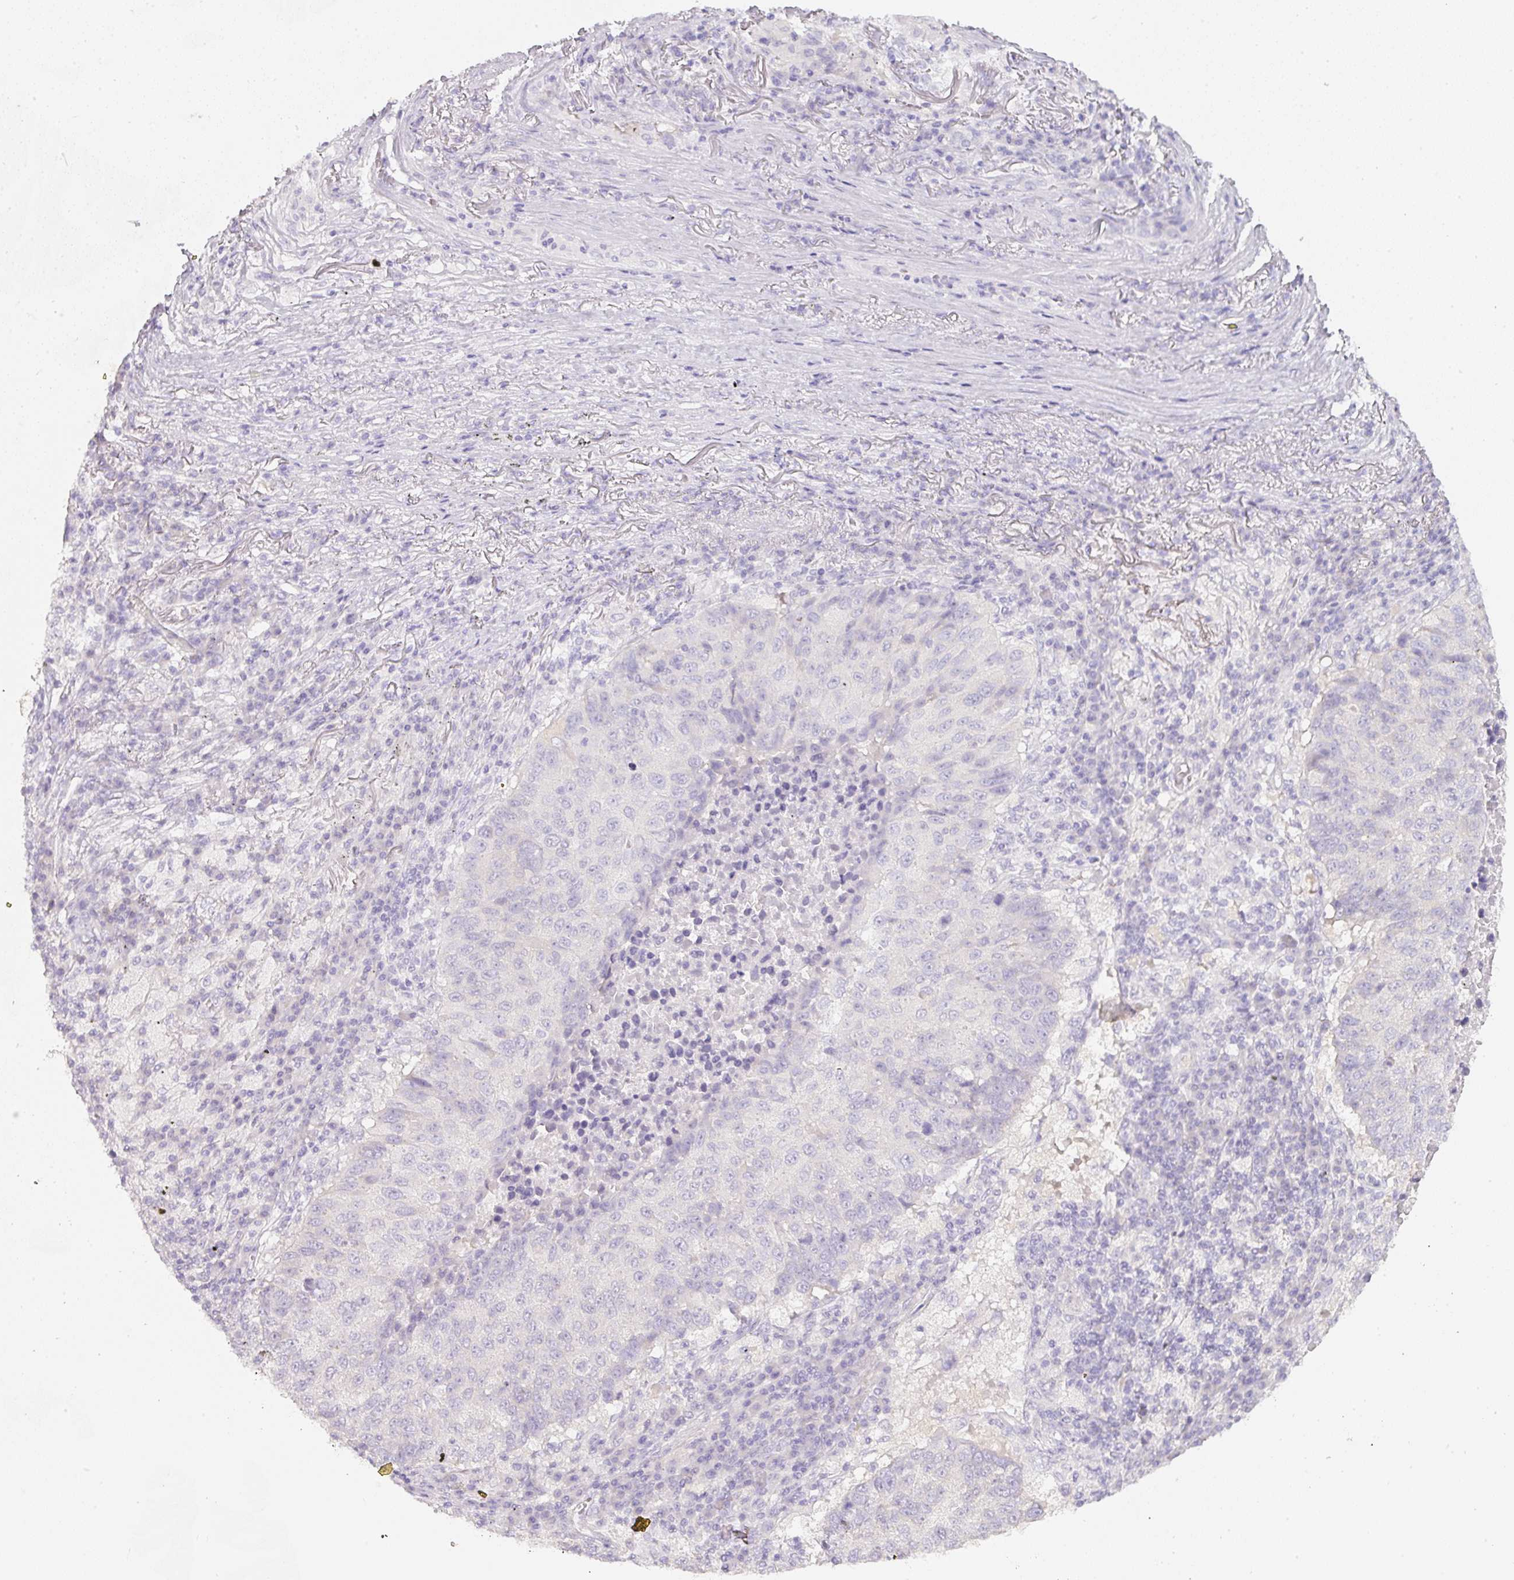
{"staining": {"intensity": "negative", "quantity": "none", "location": "none"}, "tissue": "lung cancer", "cell_type": "Tumor cells", "image_type": "cancer", "snomed": [{"axis": "morphology", "description": "Squamous cell carcinoma, NOS"}, {"axis": "topography", "description": "Lung"}], "caption": "Tumor cells are negative for brown protein staining in lung squamous cell carcinoma. The staining is performed using DAB (3,3'-diaminobenzidine) brown chromogen with nuclei counter-stained in using hematoxylin.", "gene": "SLC2A2", "patient": {"sex": "male", "age": 73}}